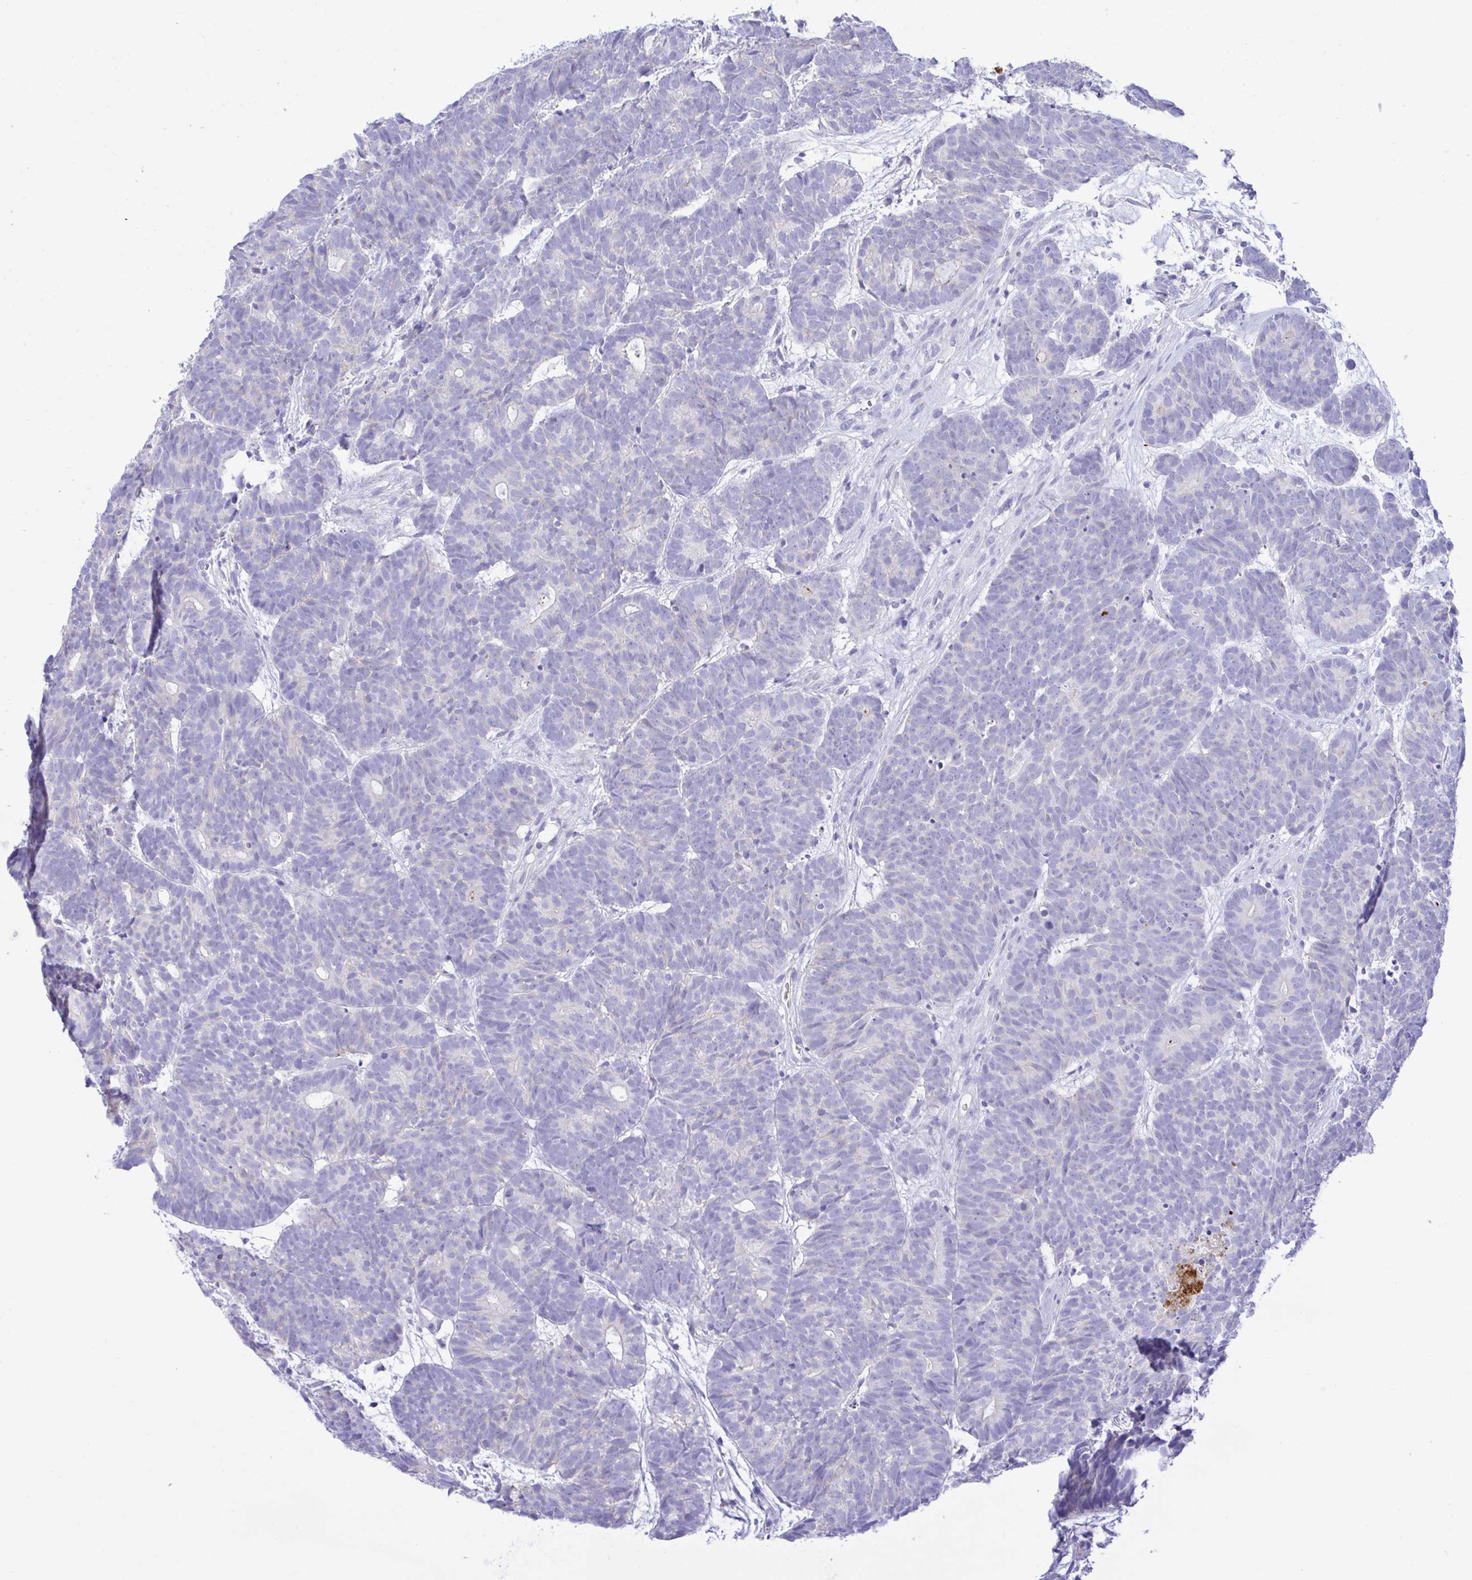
{"staining": {"intensity": "negative", "quantity": "none", "location": "none"}, "tissue": "head and neck cancer", "cell_type": "Tumor cells", "image_type": "cancer", "snomed": [{"axis": "morphology", "description": "Adenocarcinoma, NOS"}, {"axis": "topography", "description": "Head-Neck"}], "caption": "Tumor cells are negative for brown protein staining in head and neck adenocarcinoma. The staining is performed using DAB brown chromogen with nuclei counter-stained in using hematoxylin.", "gene": "ZNF221", "patient": {"sex": "female", "age": 81}}